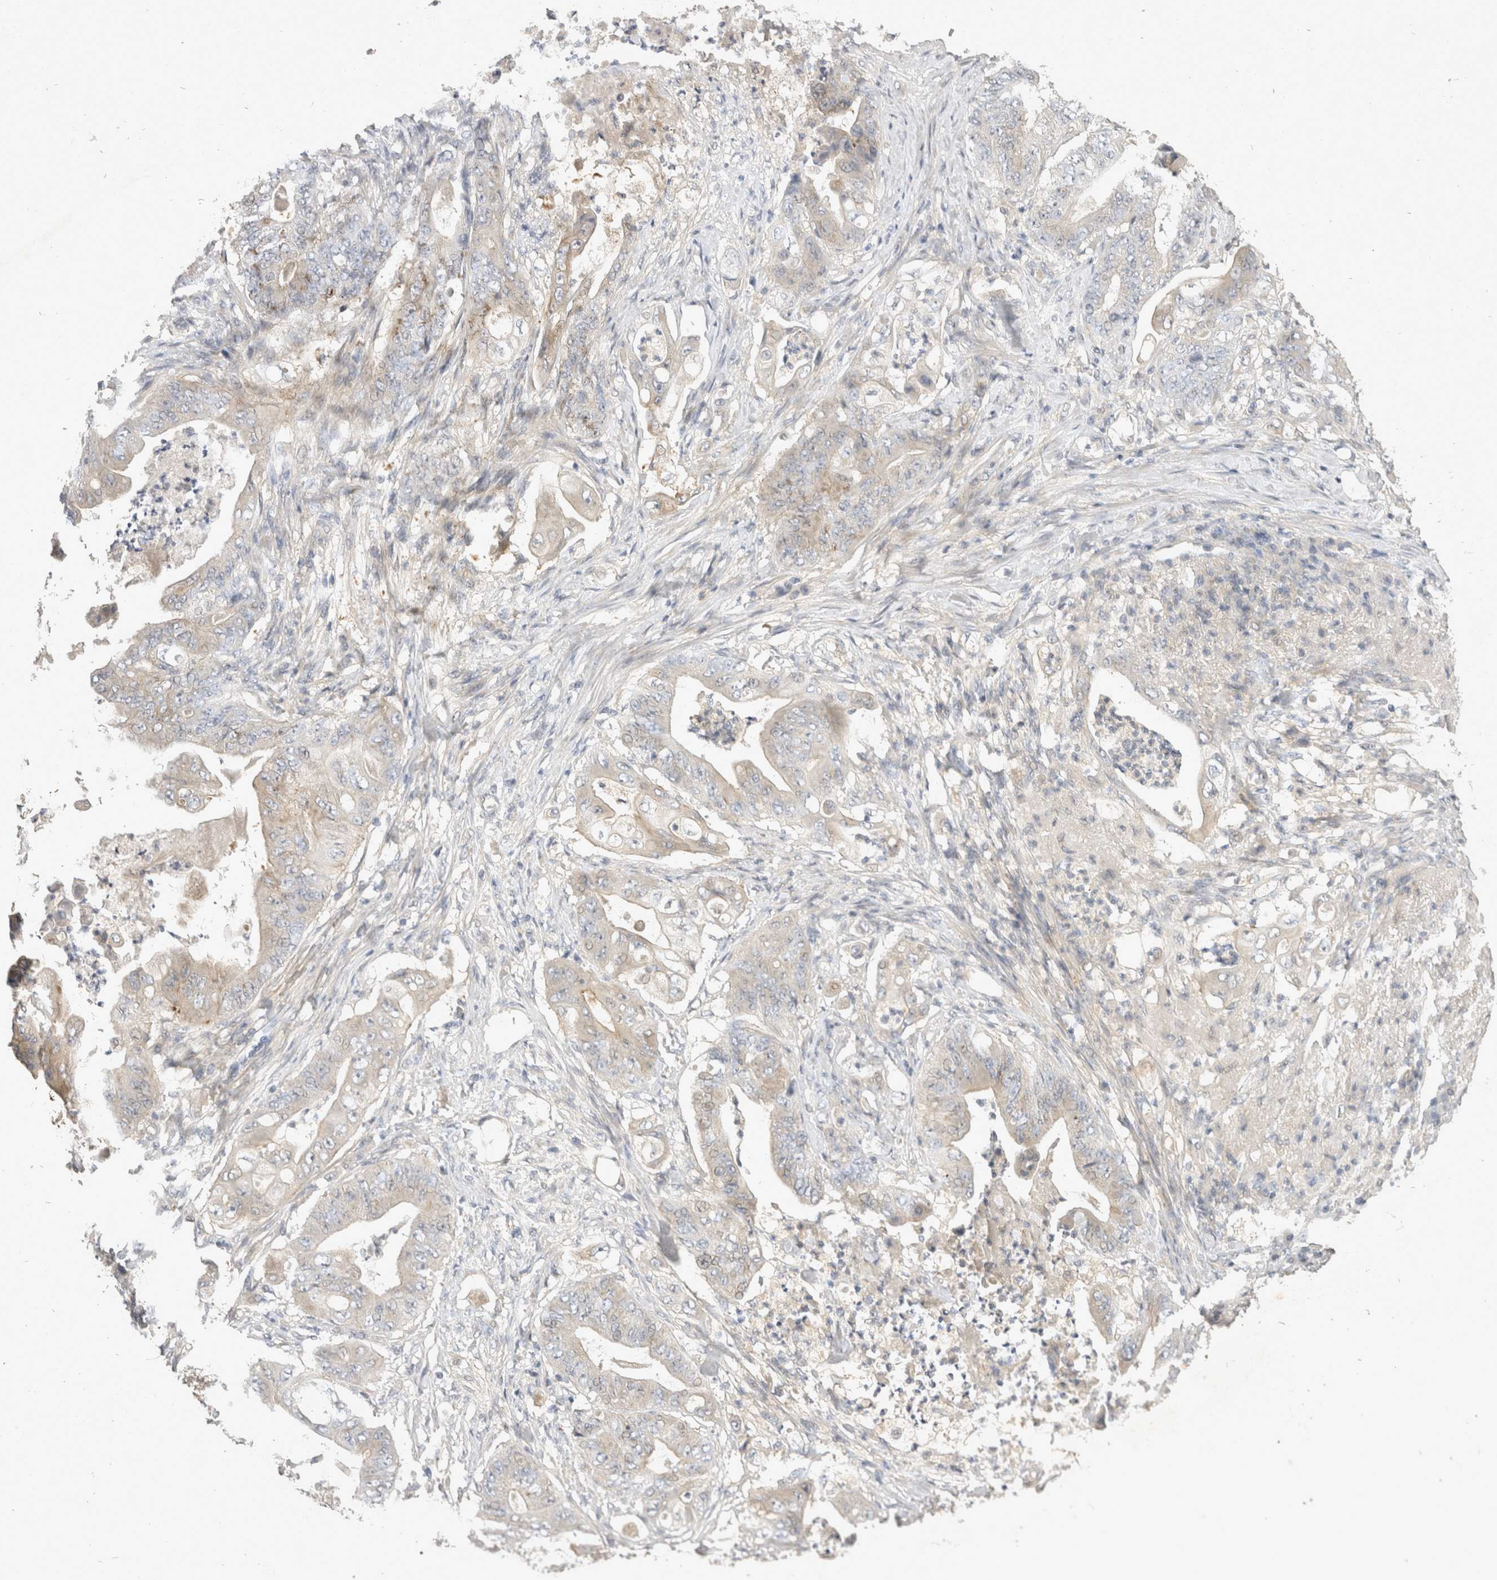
{"staining": {"intensity": "weak", "quantity": "<25%", "location": "cytoplasmic/membranous"}, "tissue": "stomach cancer", "cell_type": "Tumor cells", "image_type": "cancer", "snomed": [{"axis": "morphology", "description": "Adenocarcinoma, NOS"}, {"axis": "topography", "description": "Stomach"}], "caption": "The image shows no staining of tumor cells in stomach adenocarcinoma.", "gene": "TOM1L2", "patient": {"sex": "female", "age": 73}}